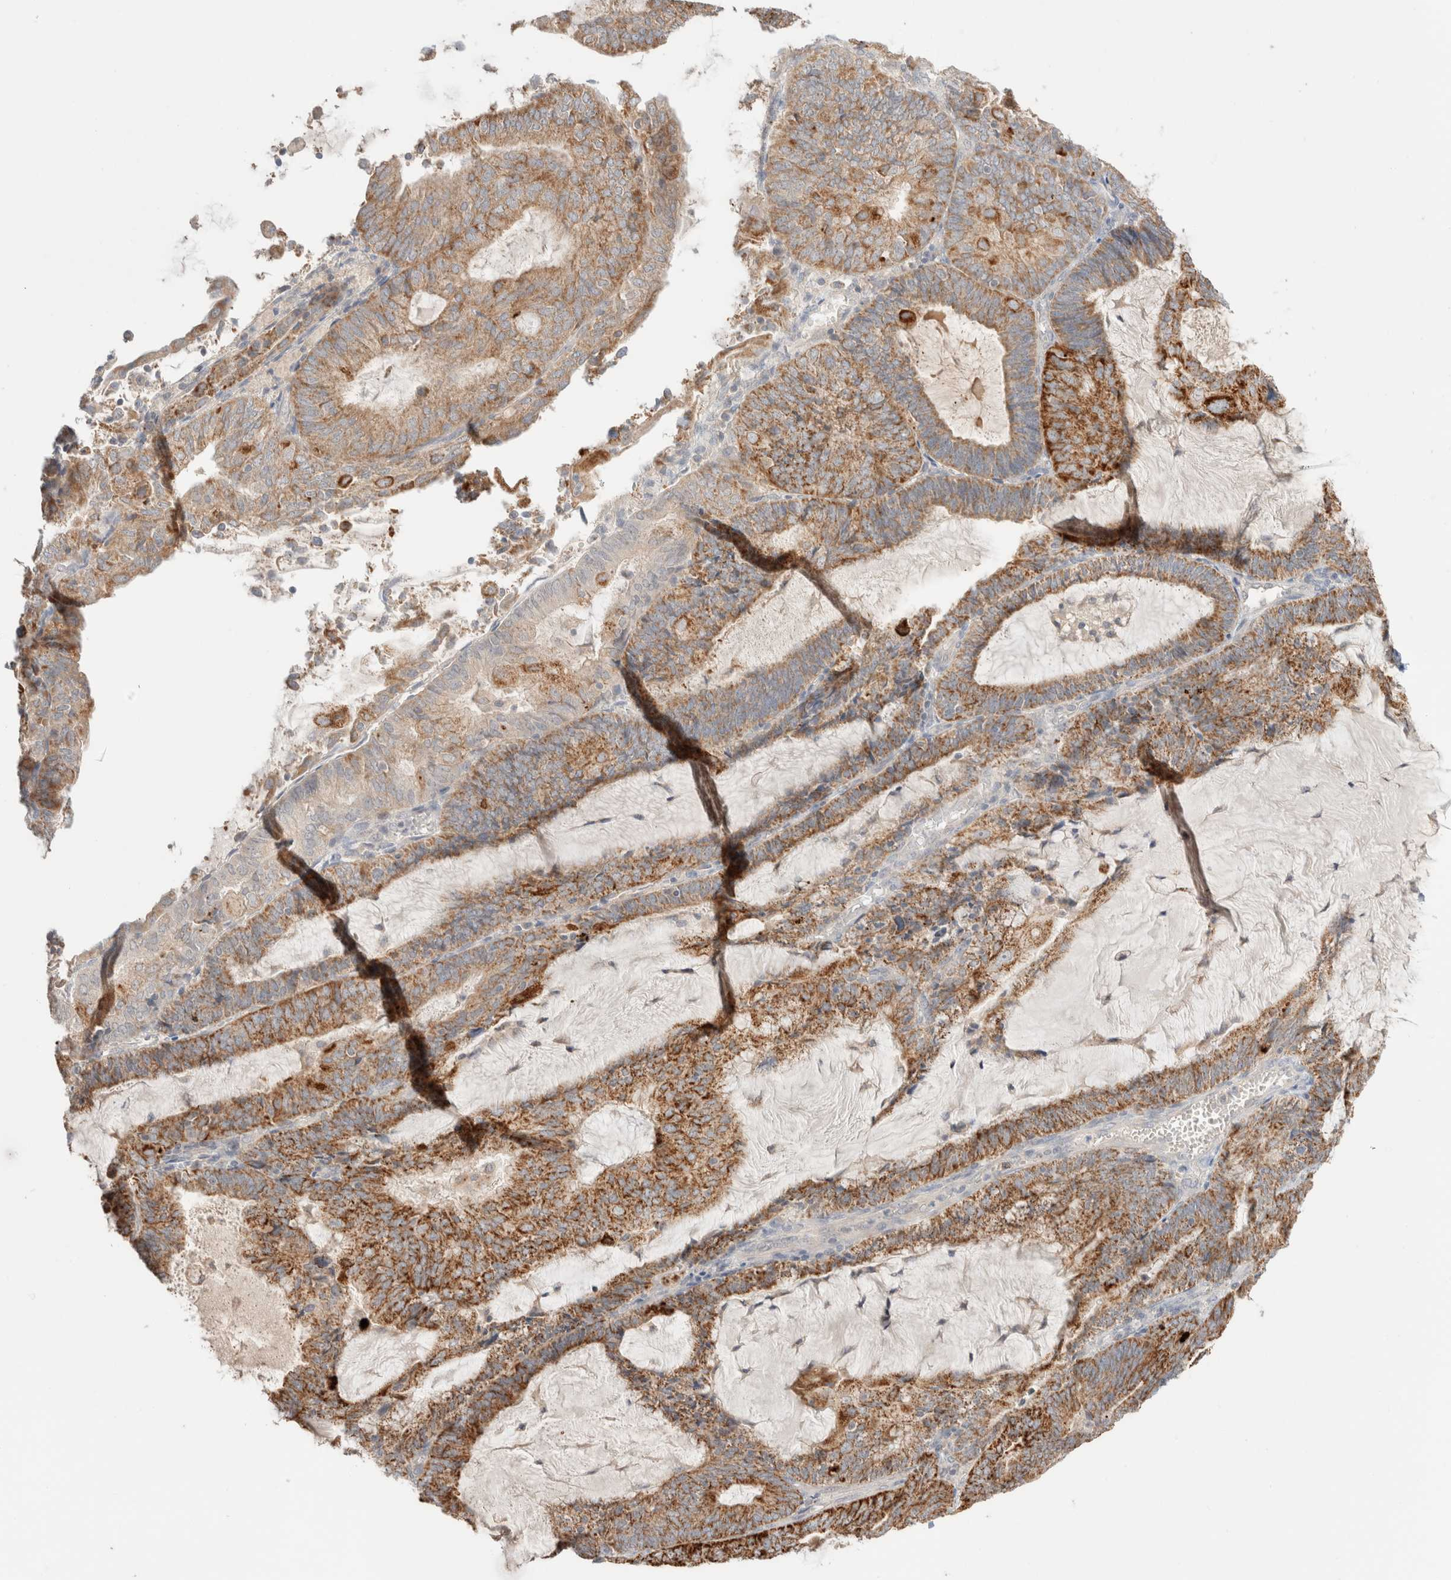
{"staining": {"intensity": "moderate", "quantity": ">75%", "location": "cytoplasmic/membranous"}, "tissue": "endometrial cancer", "cell_type": "Tumor cells", "image_type": "cancer", "snomed": [{"axis": "morphology", "description": "Adenocarcinoma, NOS"}, {"axis": "topography", "description": "Endometrium"}], "caption": "The image shows immunohistochemical staining of endometrial cancer. There is moderate cytoplasmic/membranous staining is identified in approximately >75% of tumor cells. The staining is performed using DAB (3,3'-diaminobenzidine) brown chromogen to label protein expression. The nuclei are counter-stained blue using hematoxylin.", "gene": "TRIM41", "patient": {"sex": "female", "age": 81}}